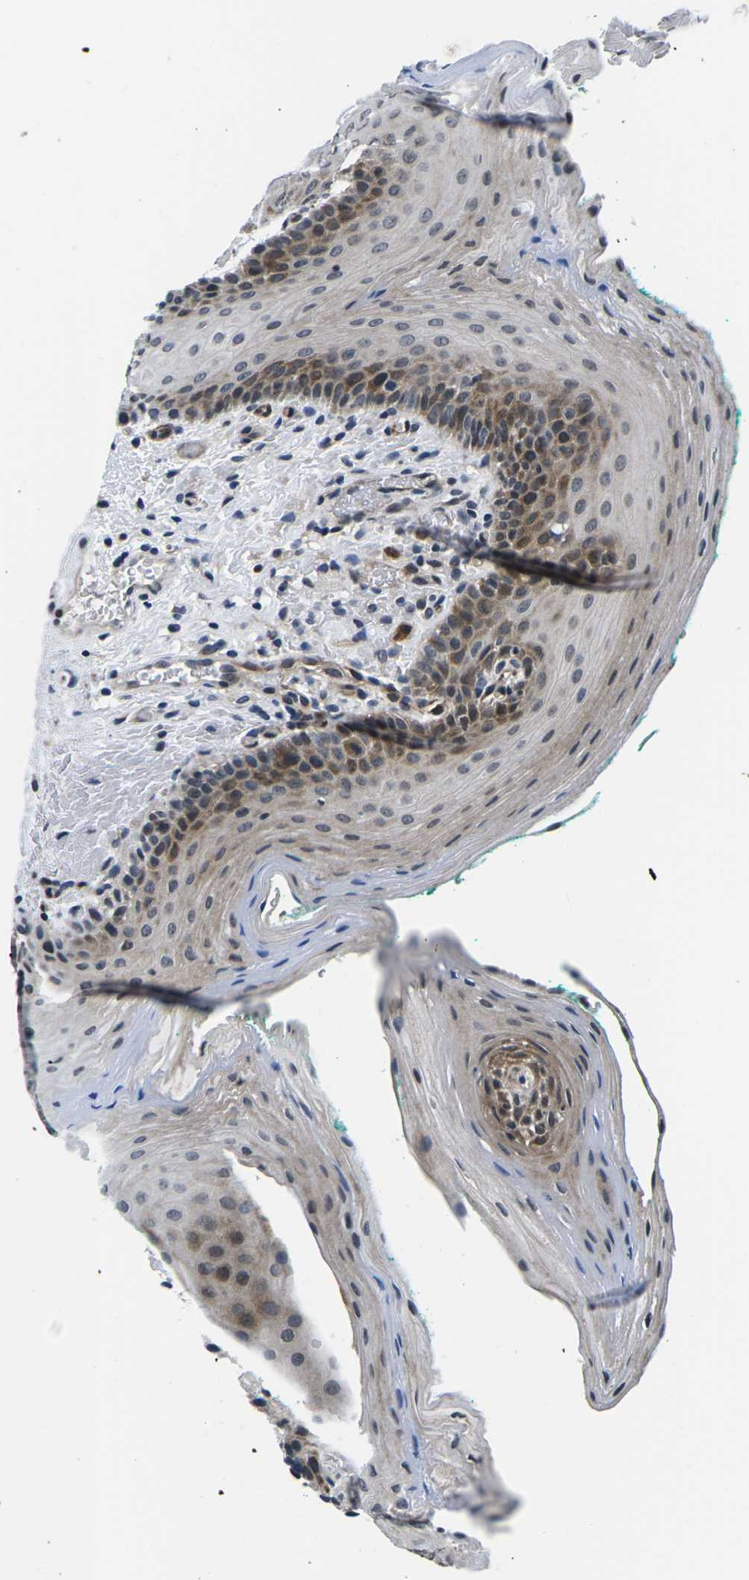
{"staining": {"intensity": "moderate", "quantity": "<25%", "location": "cytoplasmic/membranous,nuclear"}, "tissue": "oral mucosa", "cell_type": "Squamous epithelial cells", "image_type": "normal", "snomed": [{"axis": "morphology", "description": "Normal tissue, NOS"}, {"axis": "topography", "description": "Oral tissue"}], "caption": "Immunohistochemical staining of benign human oral mucosa demonstrates low levels of moderate cytoplasmic/membranous,nuclear staining in approximately <25% of squamous epithelial cells. The staining was performed using DAB (3,3'-diaminobenzidine), with brown indicating positive protein expression. Nuclei are stained blue with hematoxylin.", "gene": "CCNE1", "patient": {"sex": "male", "age": 58}}